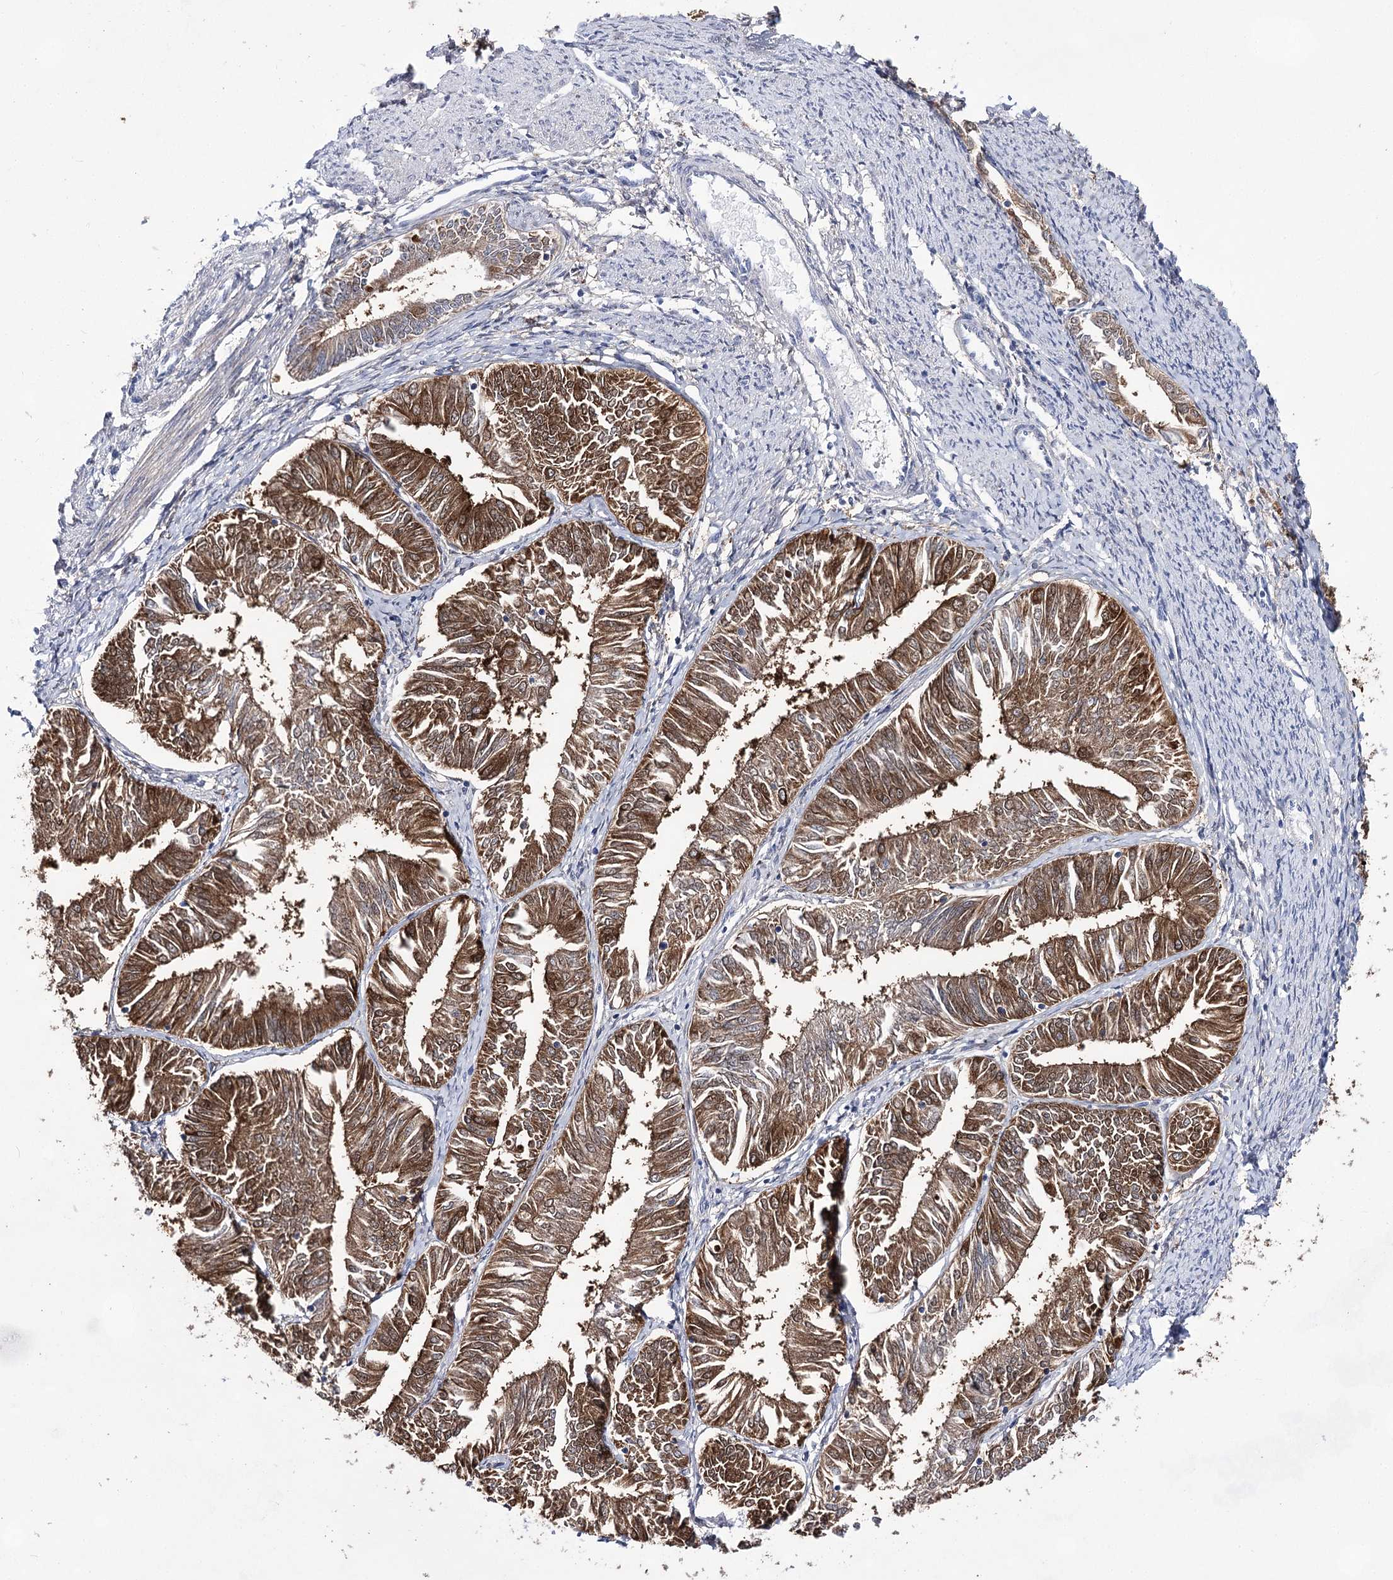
{"staining": {"intensity": "strong", "quantity": ">75%", "location": "cytoplasmic/membranous"}, "tissue": "endometrial cancer", "cell_type": "Tumor cells", "image_type": "cancer", "snomed": [{"axis": "morphology", "description": "Adenocarcinoma, NOS"}, {"axis": "topography", "description": "Endometrium"}], "caption": "Protein staining displays strong cytoplasmic/membranous expression in approximately >75% of tumor cells in adenocarcinoma (endometrial). (Stains: DAB (3,3'-diaminobenzidine) in brown, nuclei in blue, Microscopy: brightfield microscopy at high magnification).", "gene": "UGDH", "patient": {"sex": "female", "age": 58}}